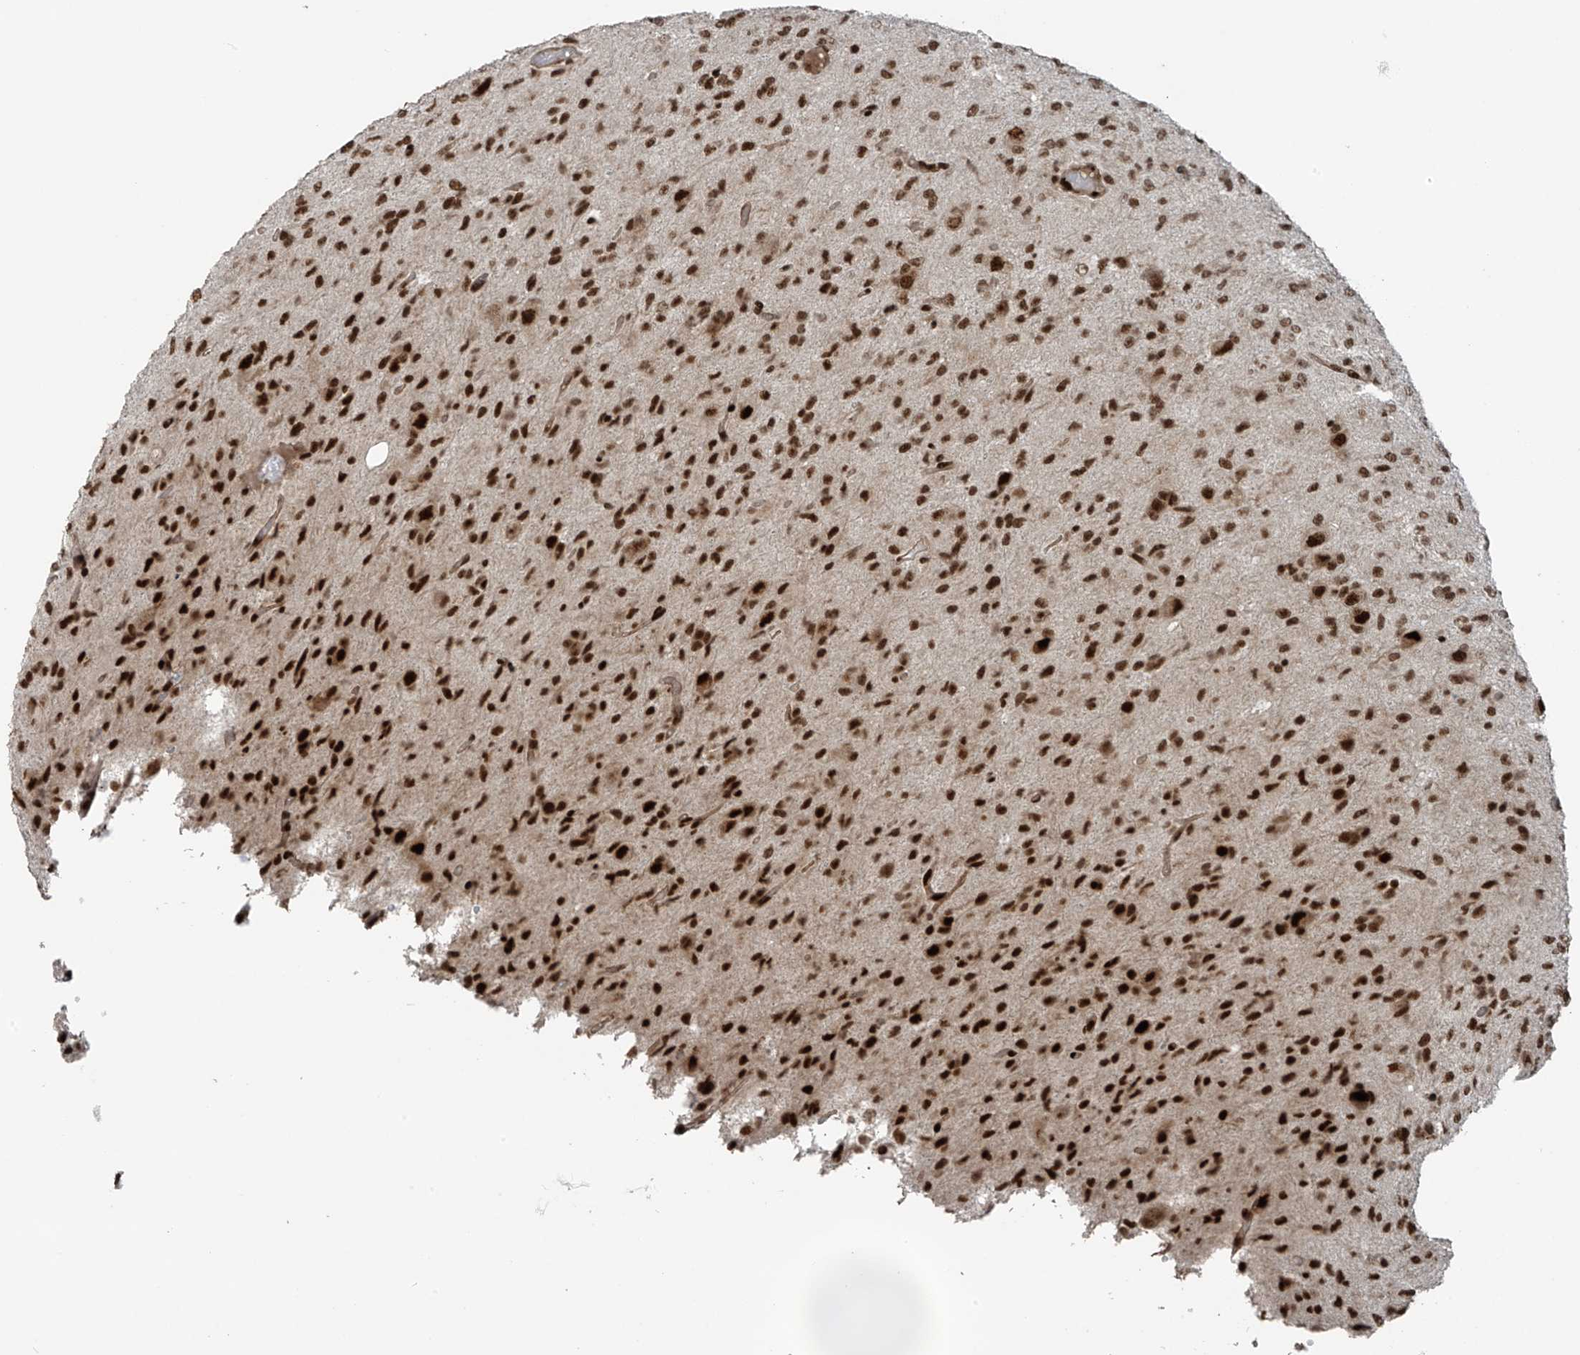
{"staining": {"intensity": "strong", "quantity": ">75%", "location": "nuclear"}, "tissue": "glioma", "cell_type": "Tumor cells", "image_type": "cancer", "snomed": [{"axis": "morphology", "description": "Glioma, malignant, High grade"}, {"axis": "topography", "description": "Brain"}], "caption": "Human malignant high-grade glioma stained with a protein marker displays strong staining in tumor cells.", "gene": "PCNP", "patient": {"sex": "female", "age": 59}}